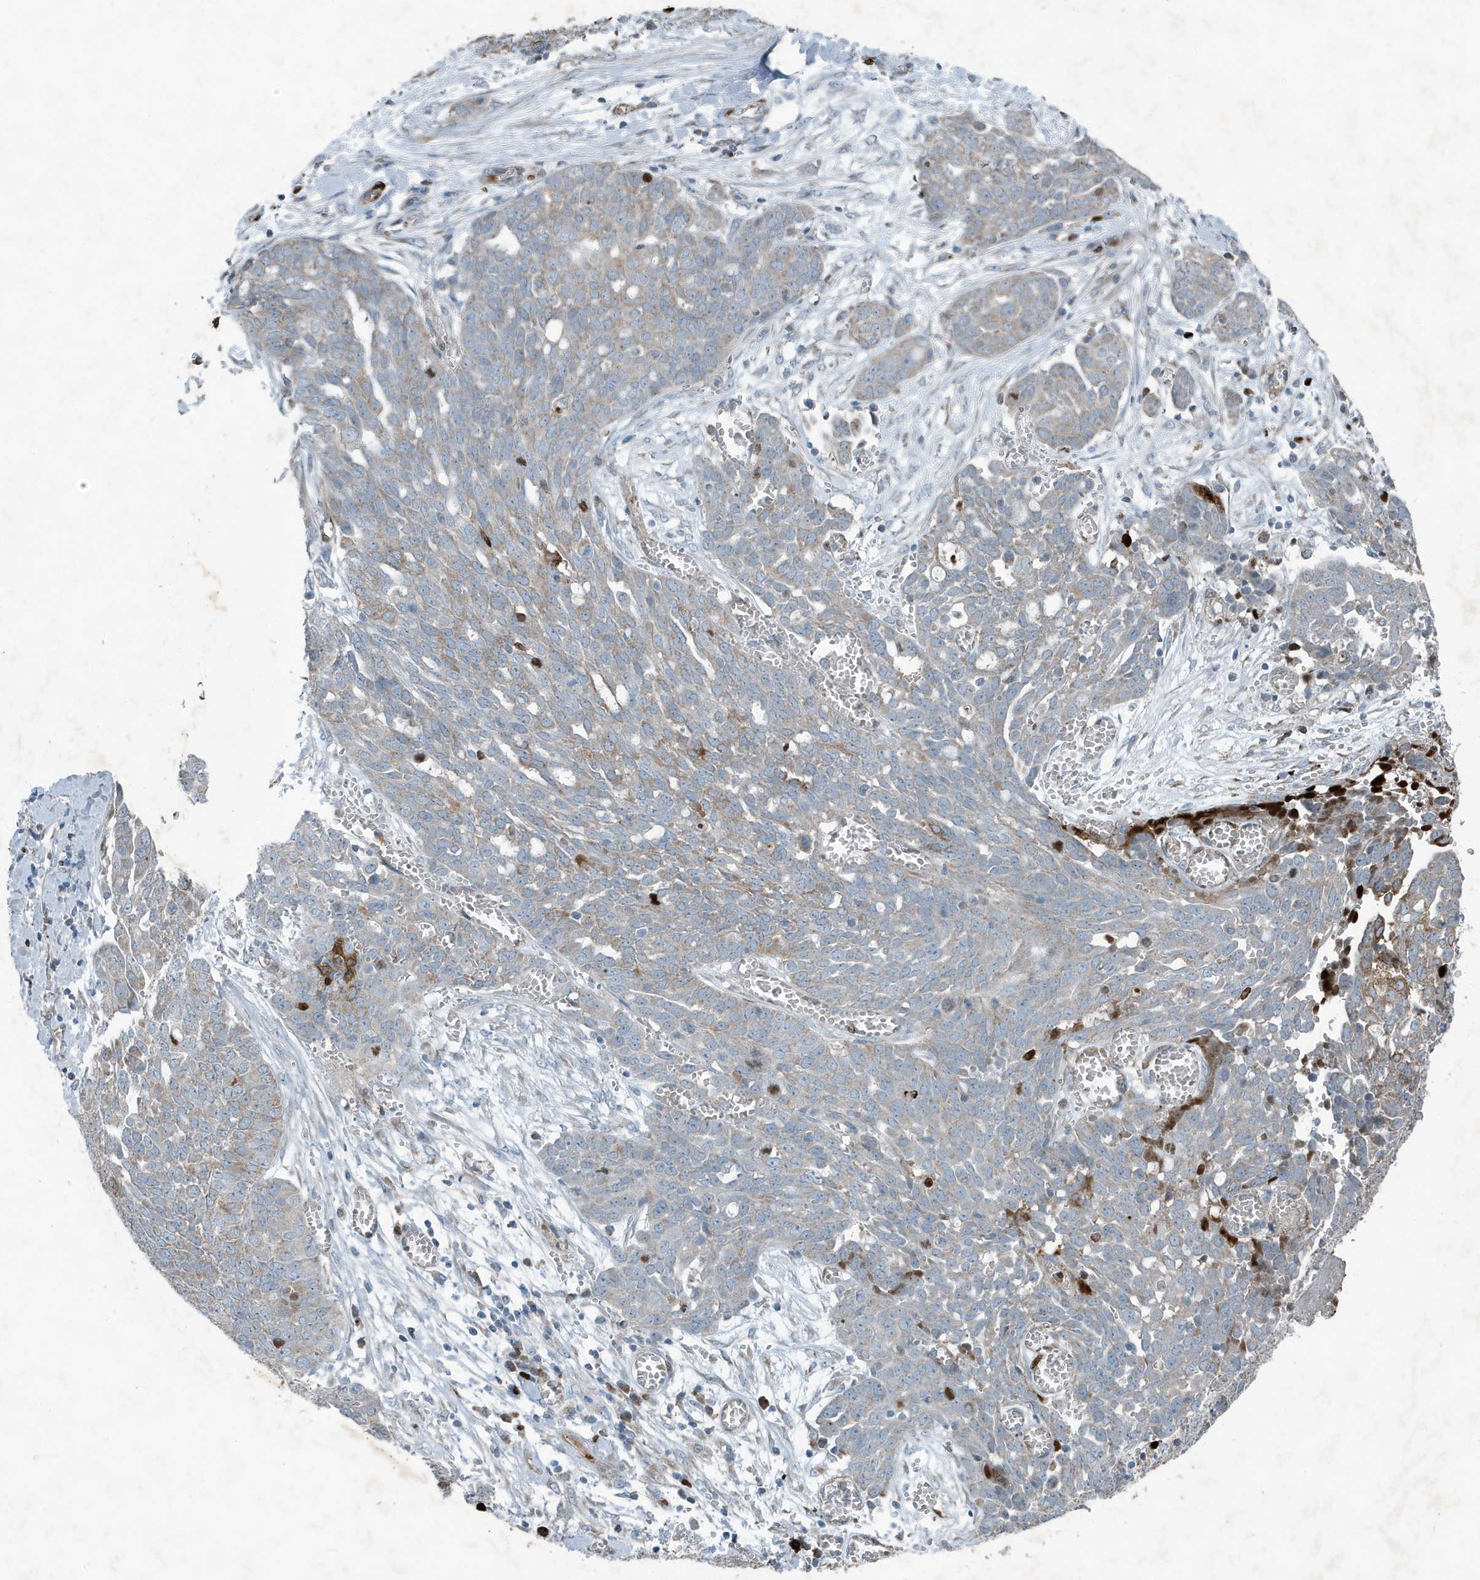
{"staining": {"intensity": "weak", "quantity": "25%-75%", "location": "cytoplasmic/membranous"}, "tissue": "ovarian cancer", "cell_type": "Tumor cells", "image_type": "cancer", "snomed": [{"axis": "morphology", "description": "Cystadenocarcinoma, serous, NOS"}, {"axis": "topography", "description": "Soft tissue"}, {"axis": "topography", "description": "Ovary"}], "caption": "Ovarian cancer (serous cystadenocarcinoma) stained with DAB immunohistochemistry (IHC) reveals low levels of weak cytoplasmic/membranous staining in about 25%-75% of tumor cells.", "gene": "MT-CYB", "patient": {"sex": "female", "age": 57}}